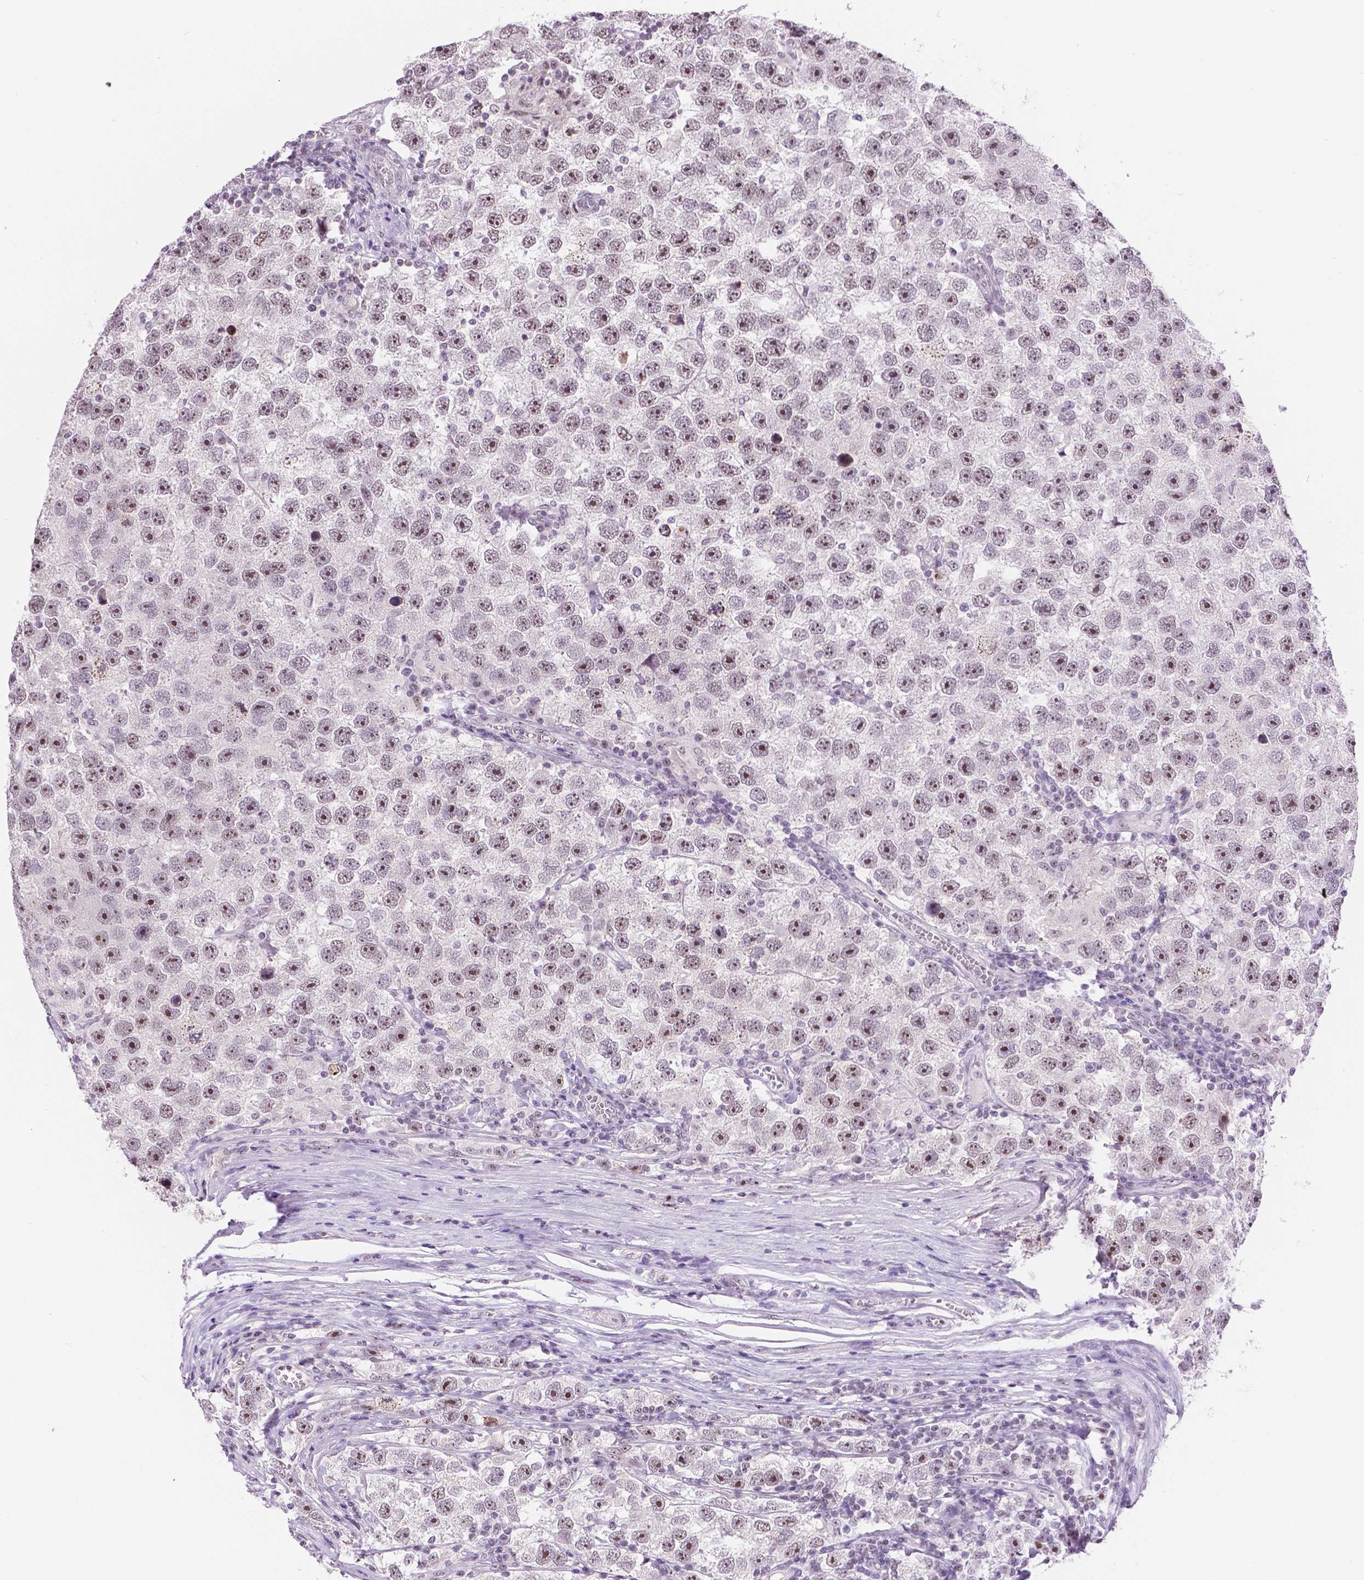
{"staining": {"intensity": "moderate", "quantity": ">75%", "location": "nuclear"}, "tissue": "testis cancer", "cell_type": "Tumor cells", "image_type": "cancer", "snomed": [{"axis": "morphology", "description": "Seminoma, NOS"}, {"axis": "topography", "description": "Testis"}], "caption": "Brown immunohistochemical staining in human seminoma (testis) exhibits moderate nuclear staining in approximately >75% of tumor cells.", "gene": "NHP2", "patient": {"sex": "male", "age": 26}}